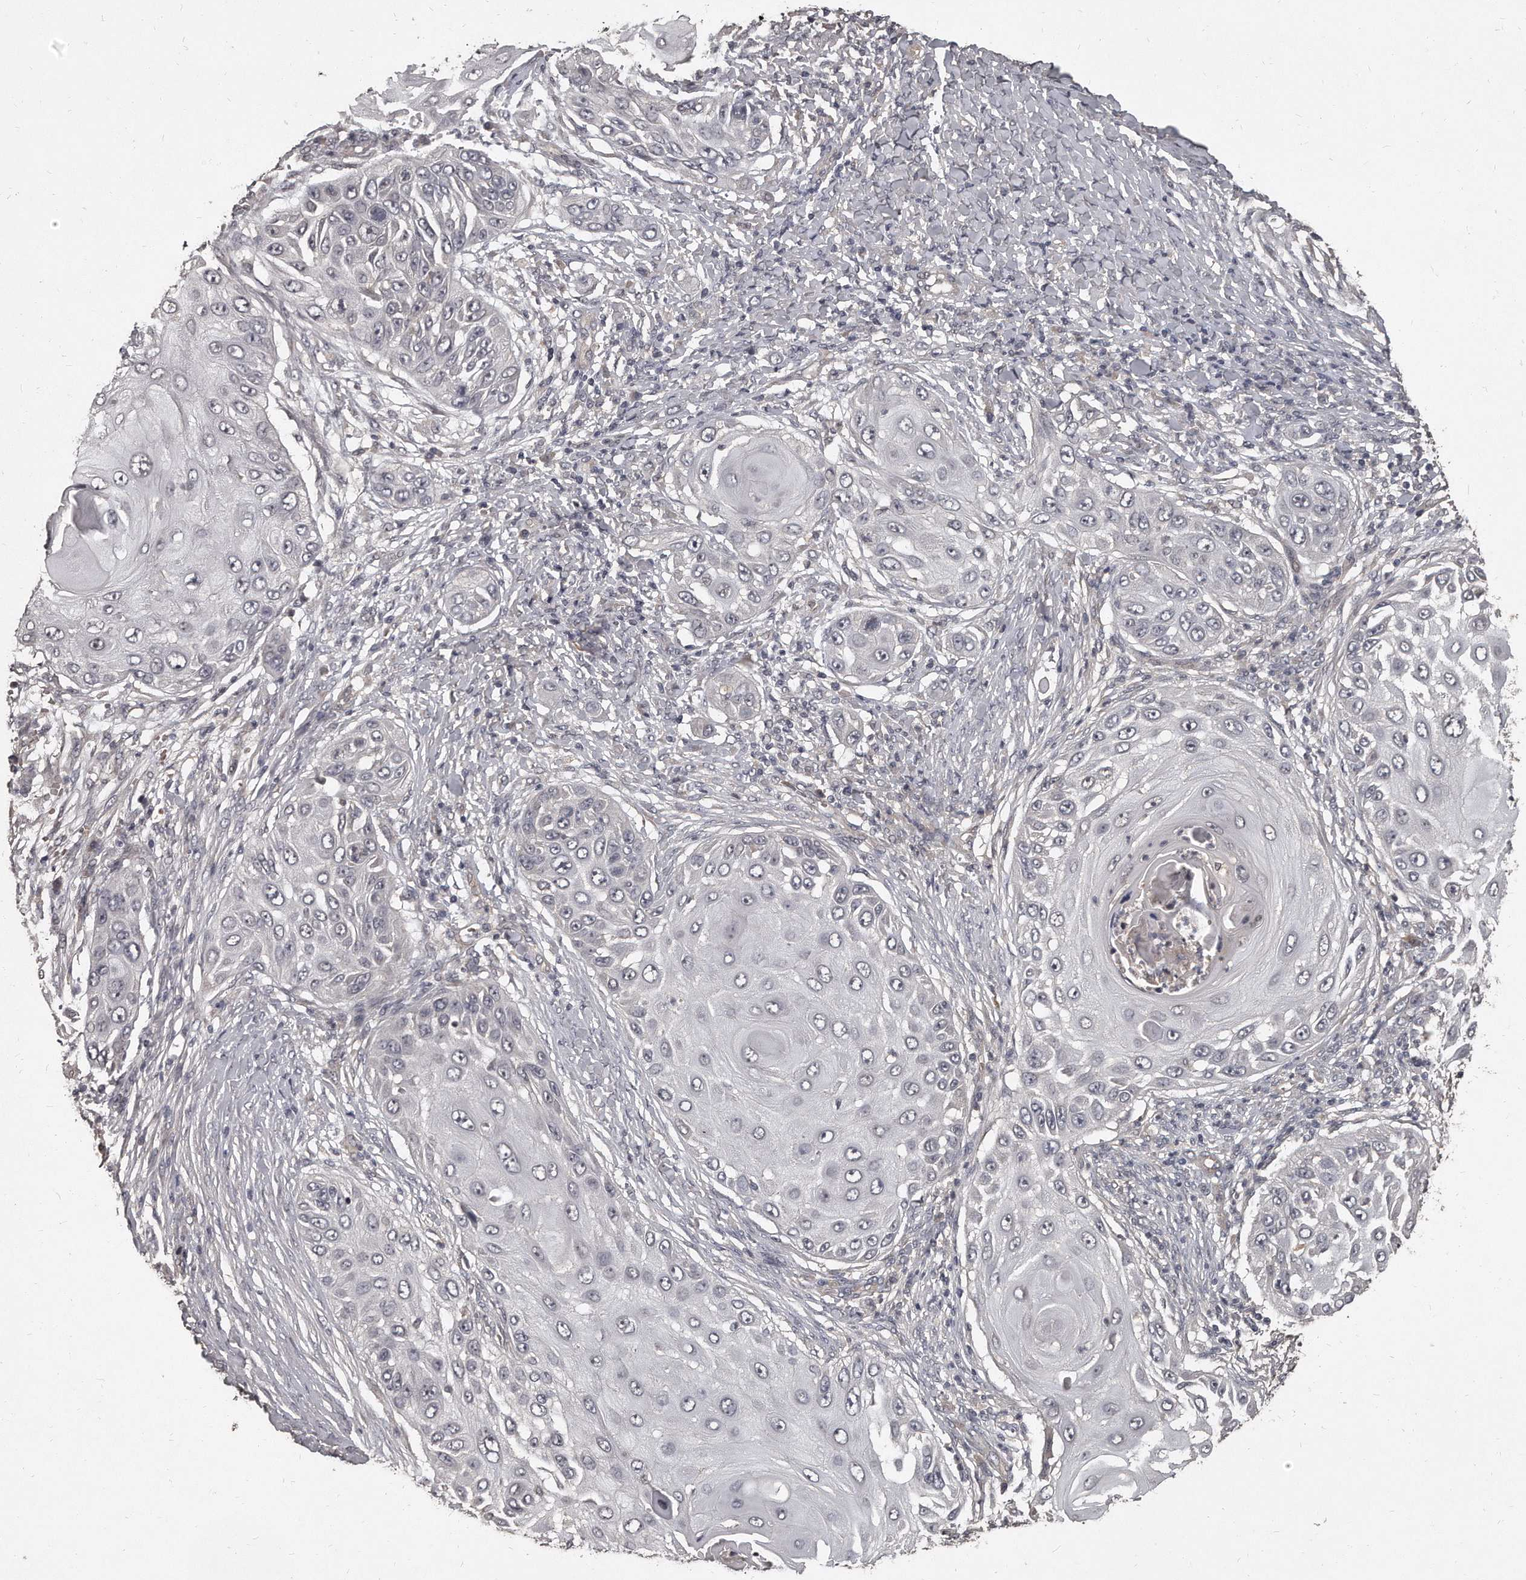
{"staining": {"intensity": "negative", "quantity": "none", "location": "none"}, "tissue": "skin cancer", "cell_type": "Tumor cells", "image_type": "cancer", "snomed": [{"axis": "morphology", "description": "Squamous cell carcinoma, NOS"}, {"axis": "topography", "description": "Skin"}], "caption": "Micrograph shows no significant protein expression in tumor cells of skin cancer.", "gene": "GRB10", "patient": {"sex": "female", "age": 44}}